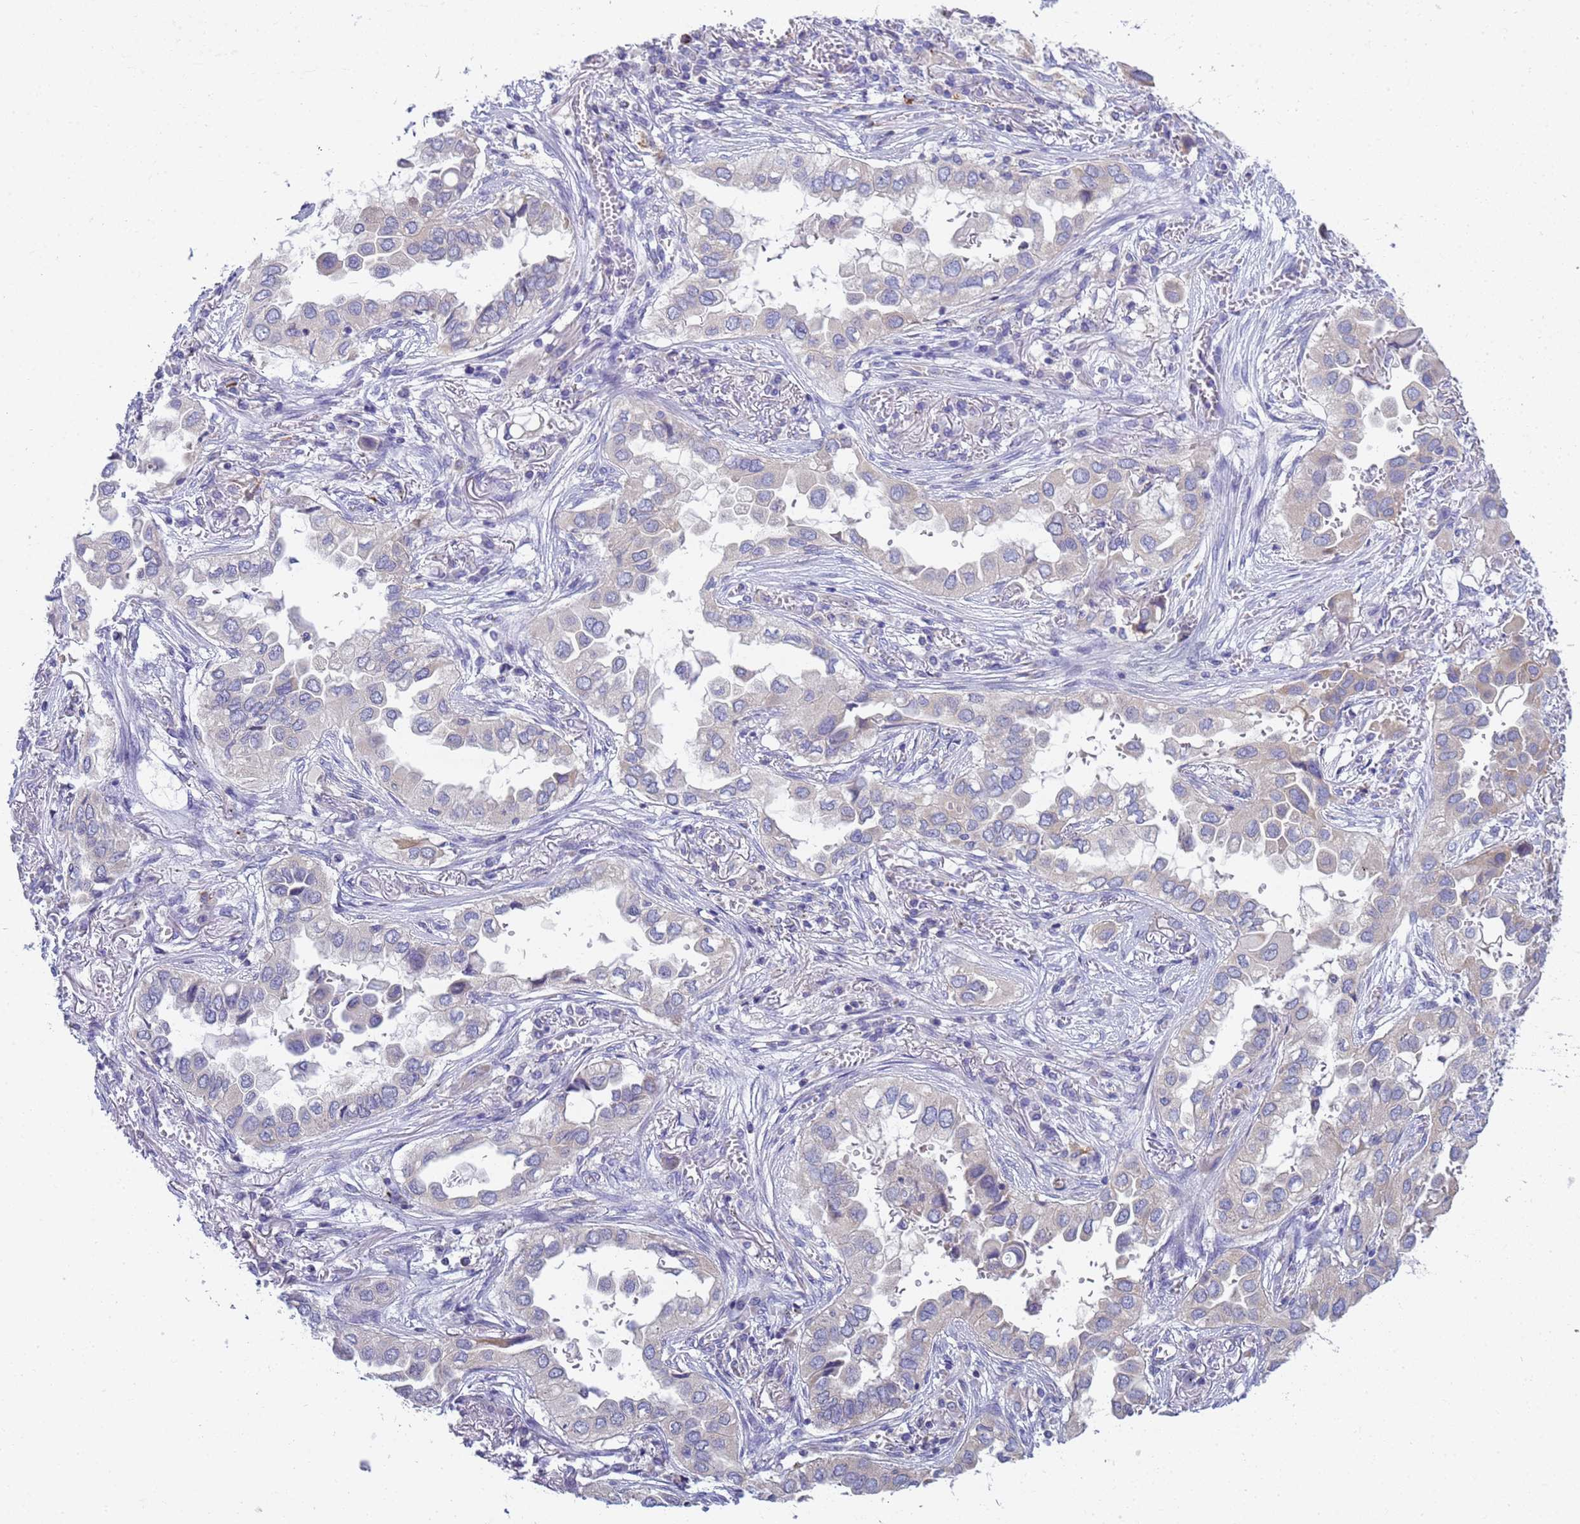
{"staining": {"intensity": "weak", "quantity": "<25%", "location": "cytoplasmic/membranous"}, "tissue": "lung cancer", "cell_type": "Tumor cells", "image_type": "cancer", "snomed": [{"axis": "morphology", "description": "Adenocarcinoma, NOS"}, {"axis": "topography", "description": "Lung"}], "caption": "Immunohistochemistry of lung adenocarcinoma demonstrates no positivity in tumor cells. The staining is performed using DAB brown chromogen with nuclei counter-stained in using hematoxylin.", "gene": "CR1", "patient": {"sex": "female", "age": 76}}